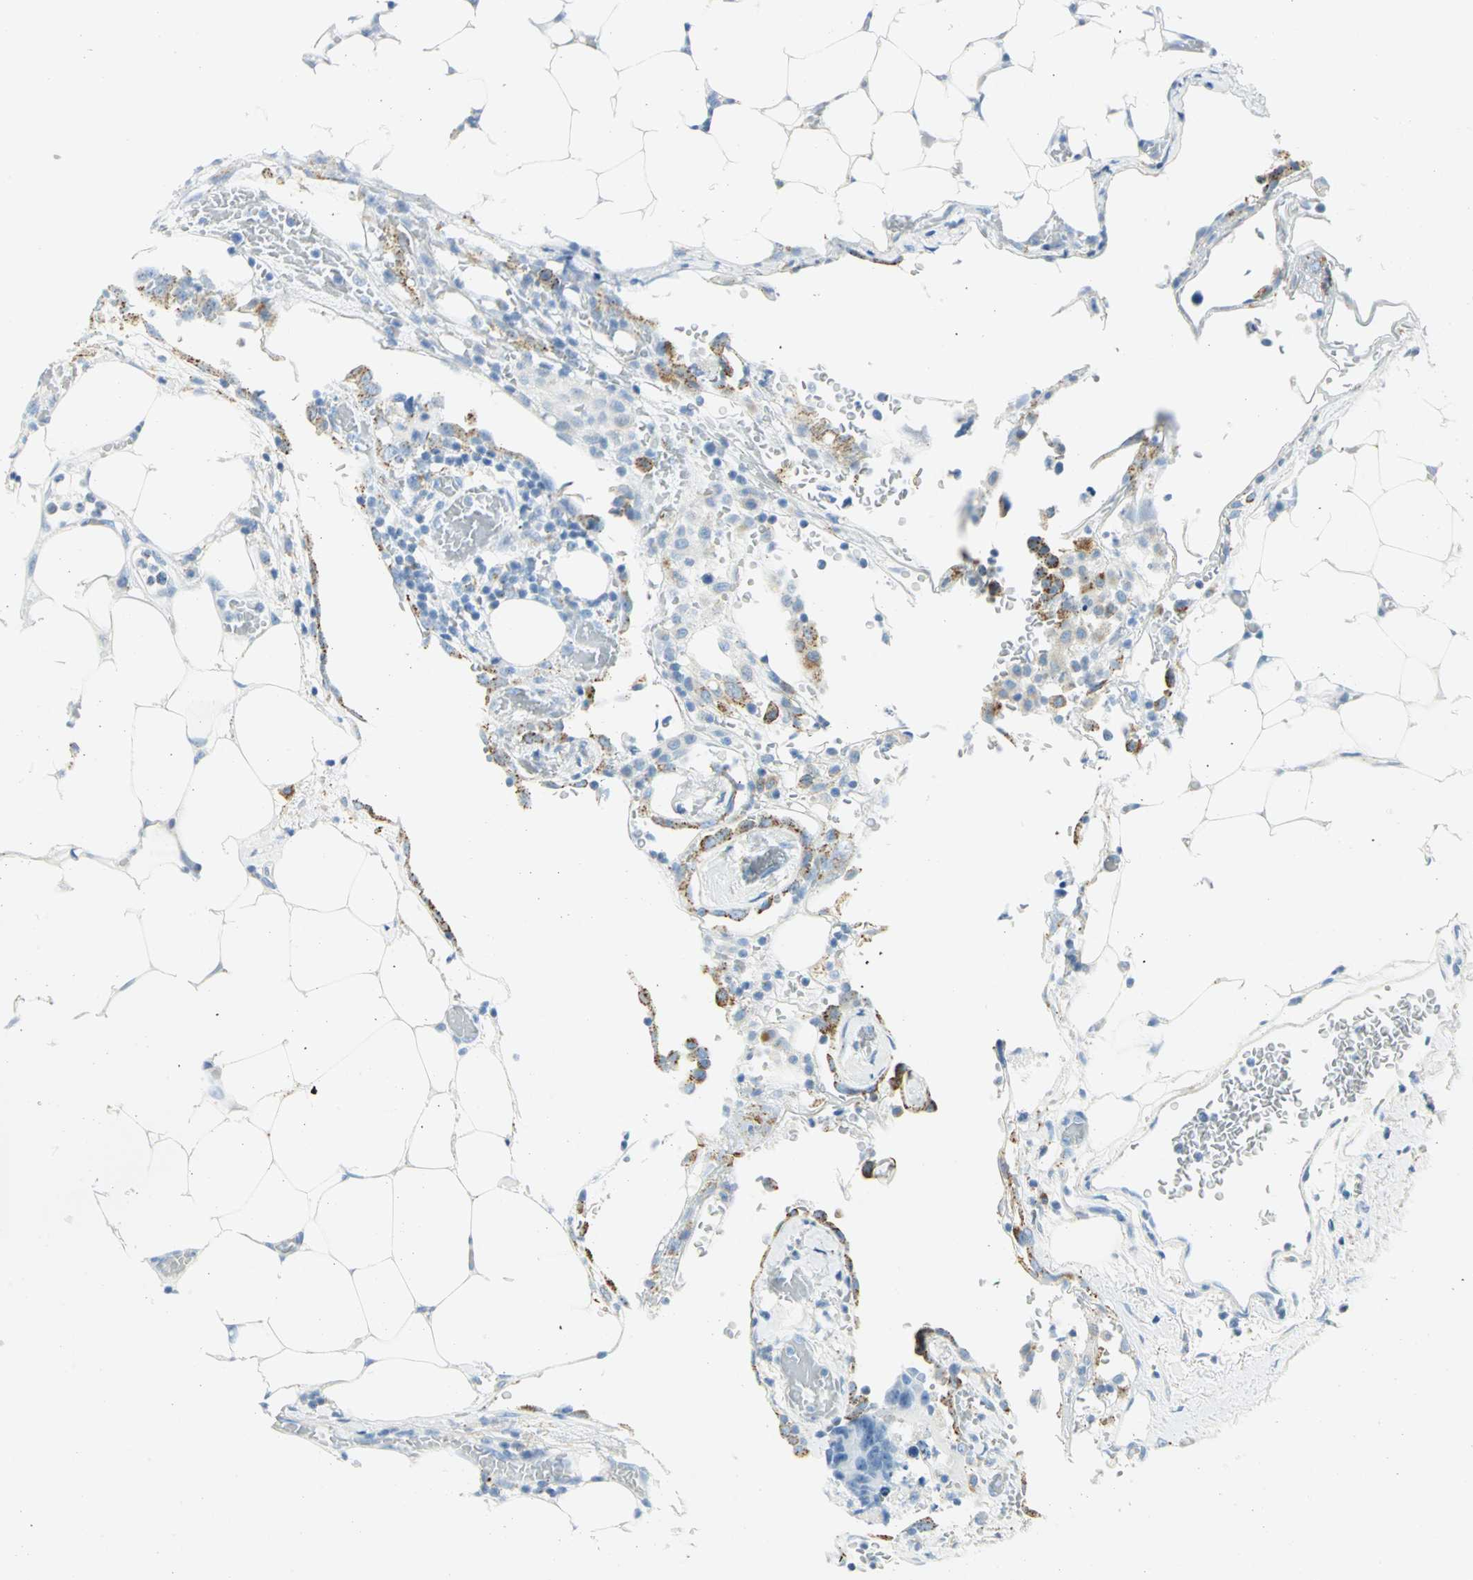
{"staining": {"intensity": "strong", "quantity": "<25%", "location": "cytoplasmic/membranous"}, "tissue": "colorectal cancer", "cell_type": "Tumor cells", "image_type": "cancer", "snomed": [{"axis": "morphology", "description": "Adenocarcinoma, NOS"}, {"axis": "topography", "description": "Colon"}], "caption": "Immunohistochemistry (IHC) histopathology image of neoplastic tissue: human adenocarcinoma (colorectal) stained using IHC reveals medium levels of strong protein expression localized specifically in the cytoplasmic/membranous of tumor cells, appearing as a cytoplasmic/membranous brown color.", "gene": "ARSA", "patient": {"sex": "female", "age": 86}}